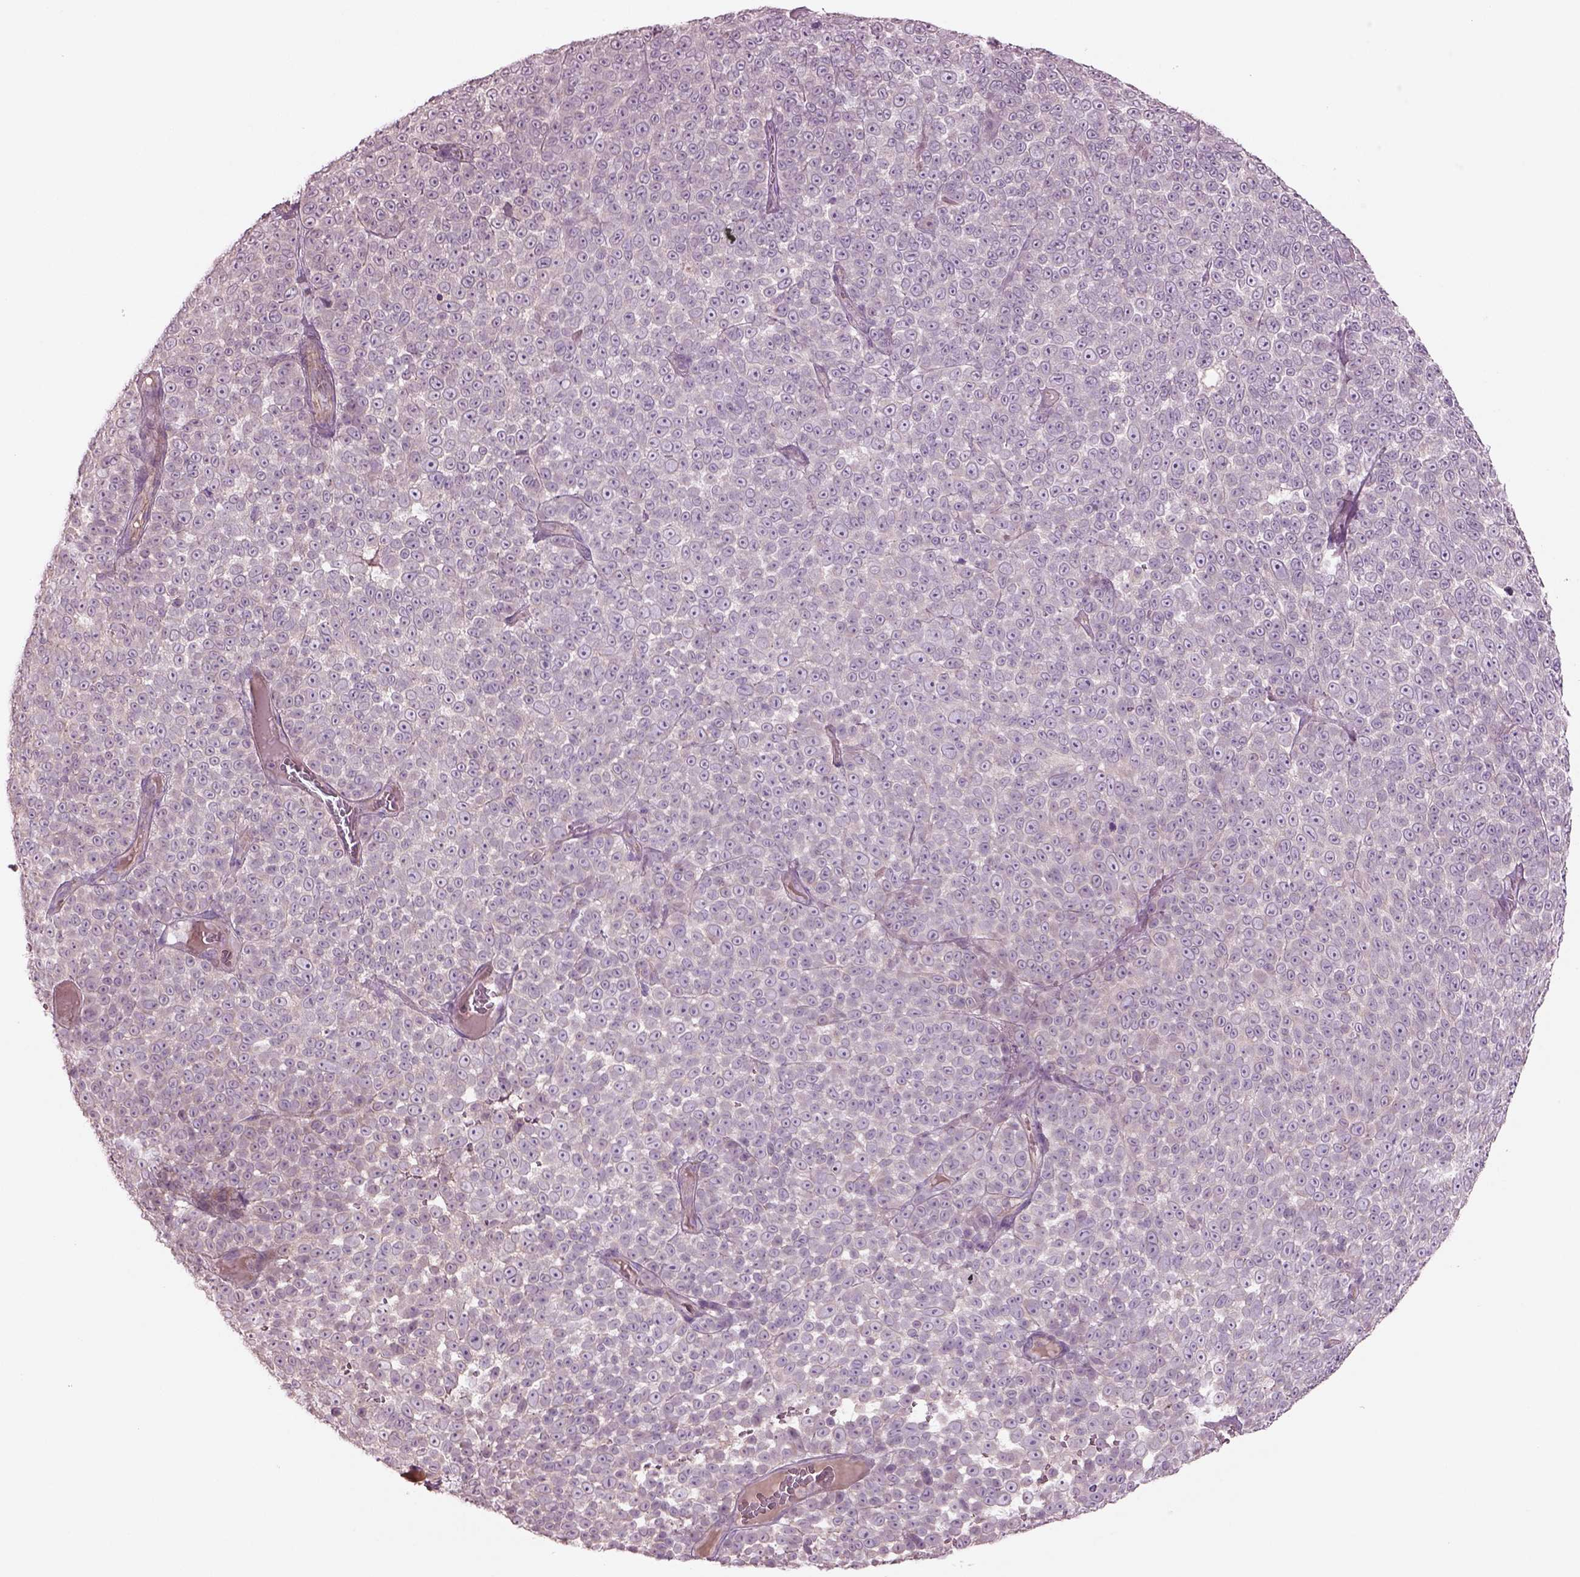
{"staining": {"intensity": "negative", "quantity": "none", "location": "none"}, "tissue": "melanoma", "cell_type": "Tumor cells", "image_type": "cancer", "snomed": [{"axis": "morphology", "description": "Malignant melanoma, NOS"}, {"axis": "topography", "description": "Skin"}], "caption": "The histopathology image exhibits no staining of tumor cells in melanoma. (Brightfield microscopy of DAB (3,3'-diaminobenzidine) immunohistochemistry at high magnification).", "gene": "DUOXA2", "patient": {"sex": "female", "age": 95}}